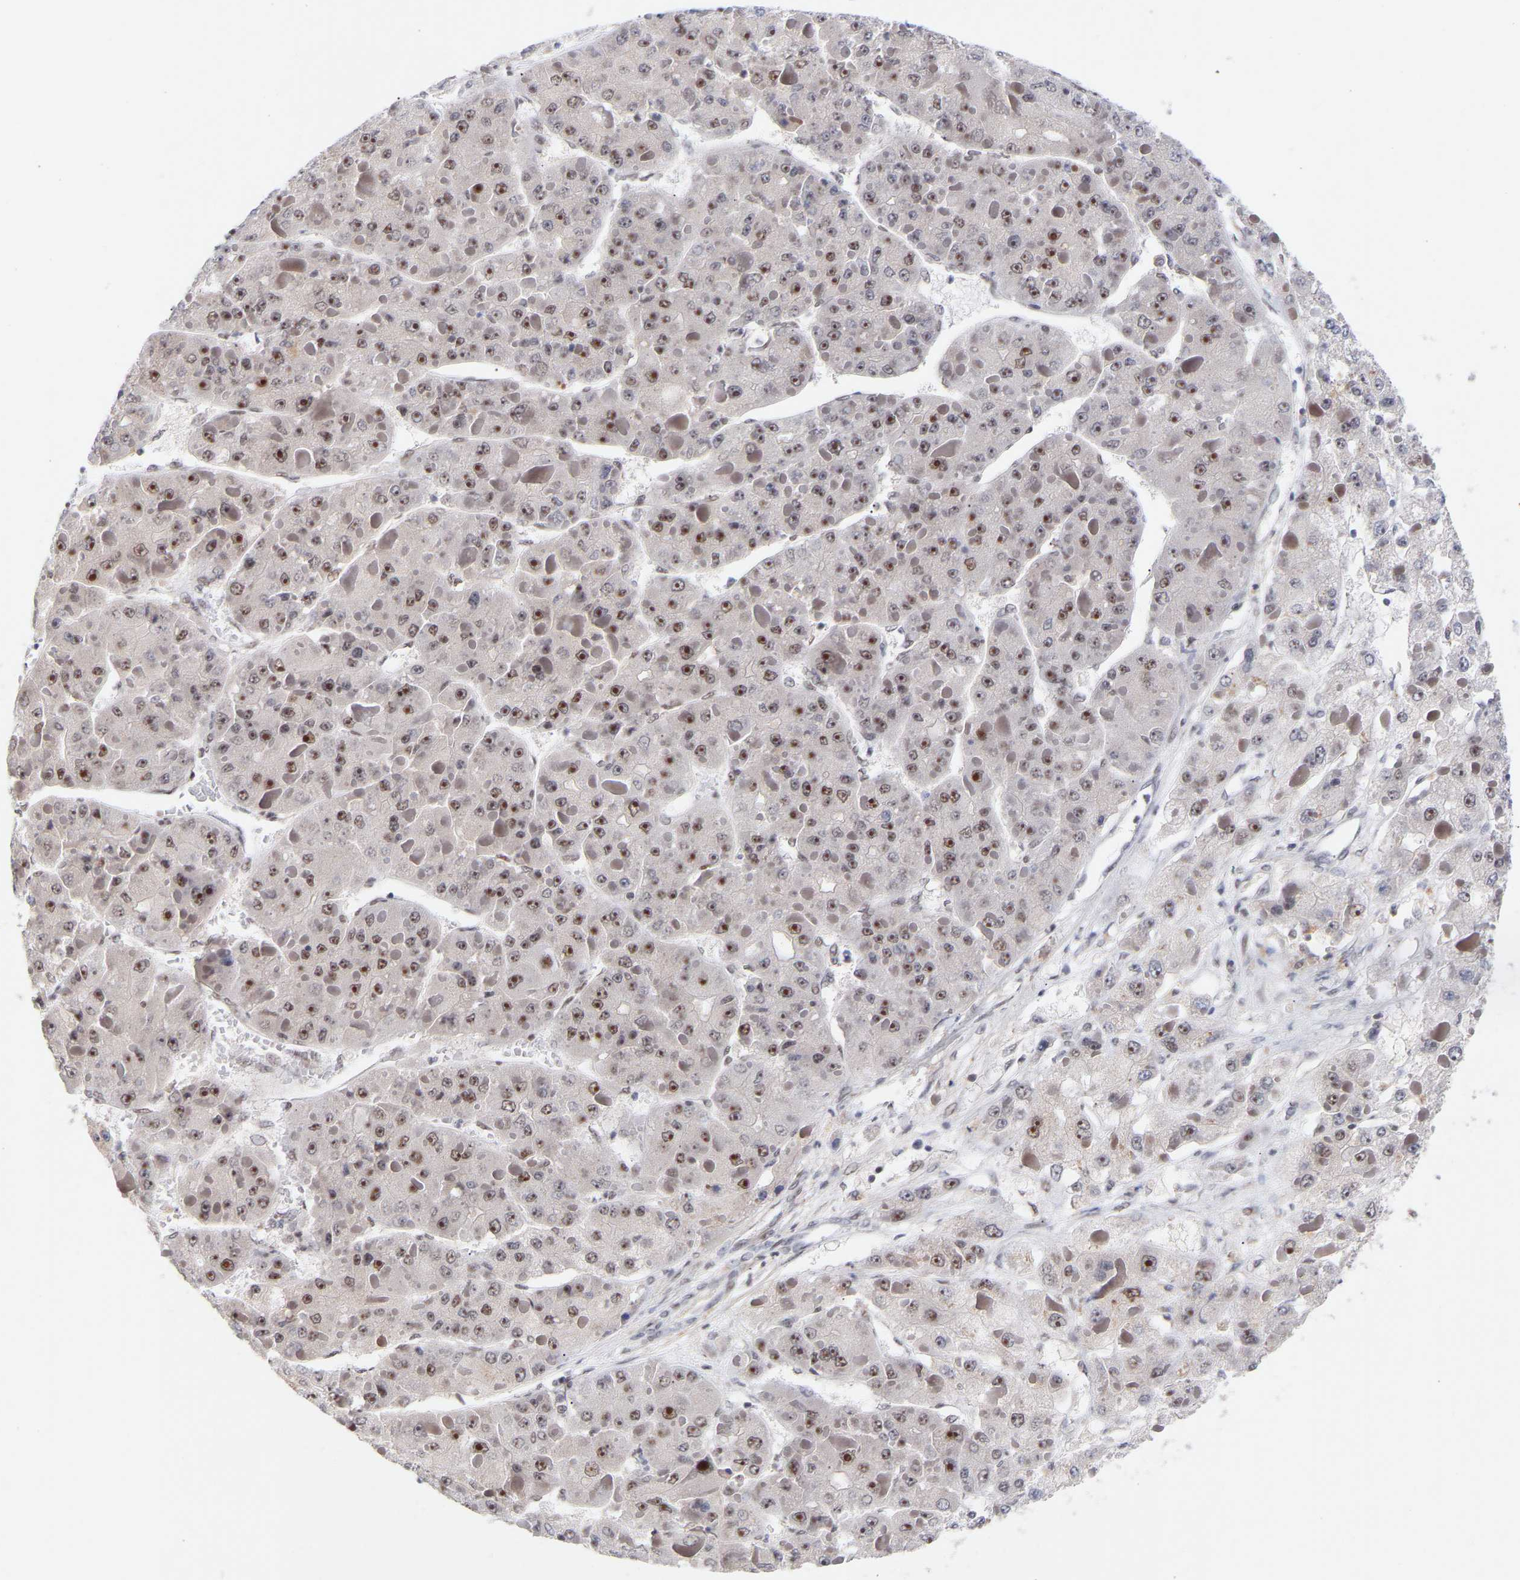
{"staining": {"intensity": "moderate", "quantity": ">75%", "location": "nuclear"}, "tissue": "liver cancer", "cell_type": "Tumor cells", "image_type": "cancer", "snomed": [{"axis": "morphology", "description": "Carcinoma, Hepatocellular, NOS"}, {"axis": "topography", "description": "Liver"}], "caption": "Liver hepatocellular carcinoma was stained to show a protein in brown. There is medium levels of moderate nuclear expression in about >75% of tumor cells. (Brightfield microscopy of DAB IHC at high magnification).", "gene": "RBM15", "patient": {"sex": "female", "age": 73}}